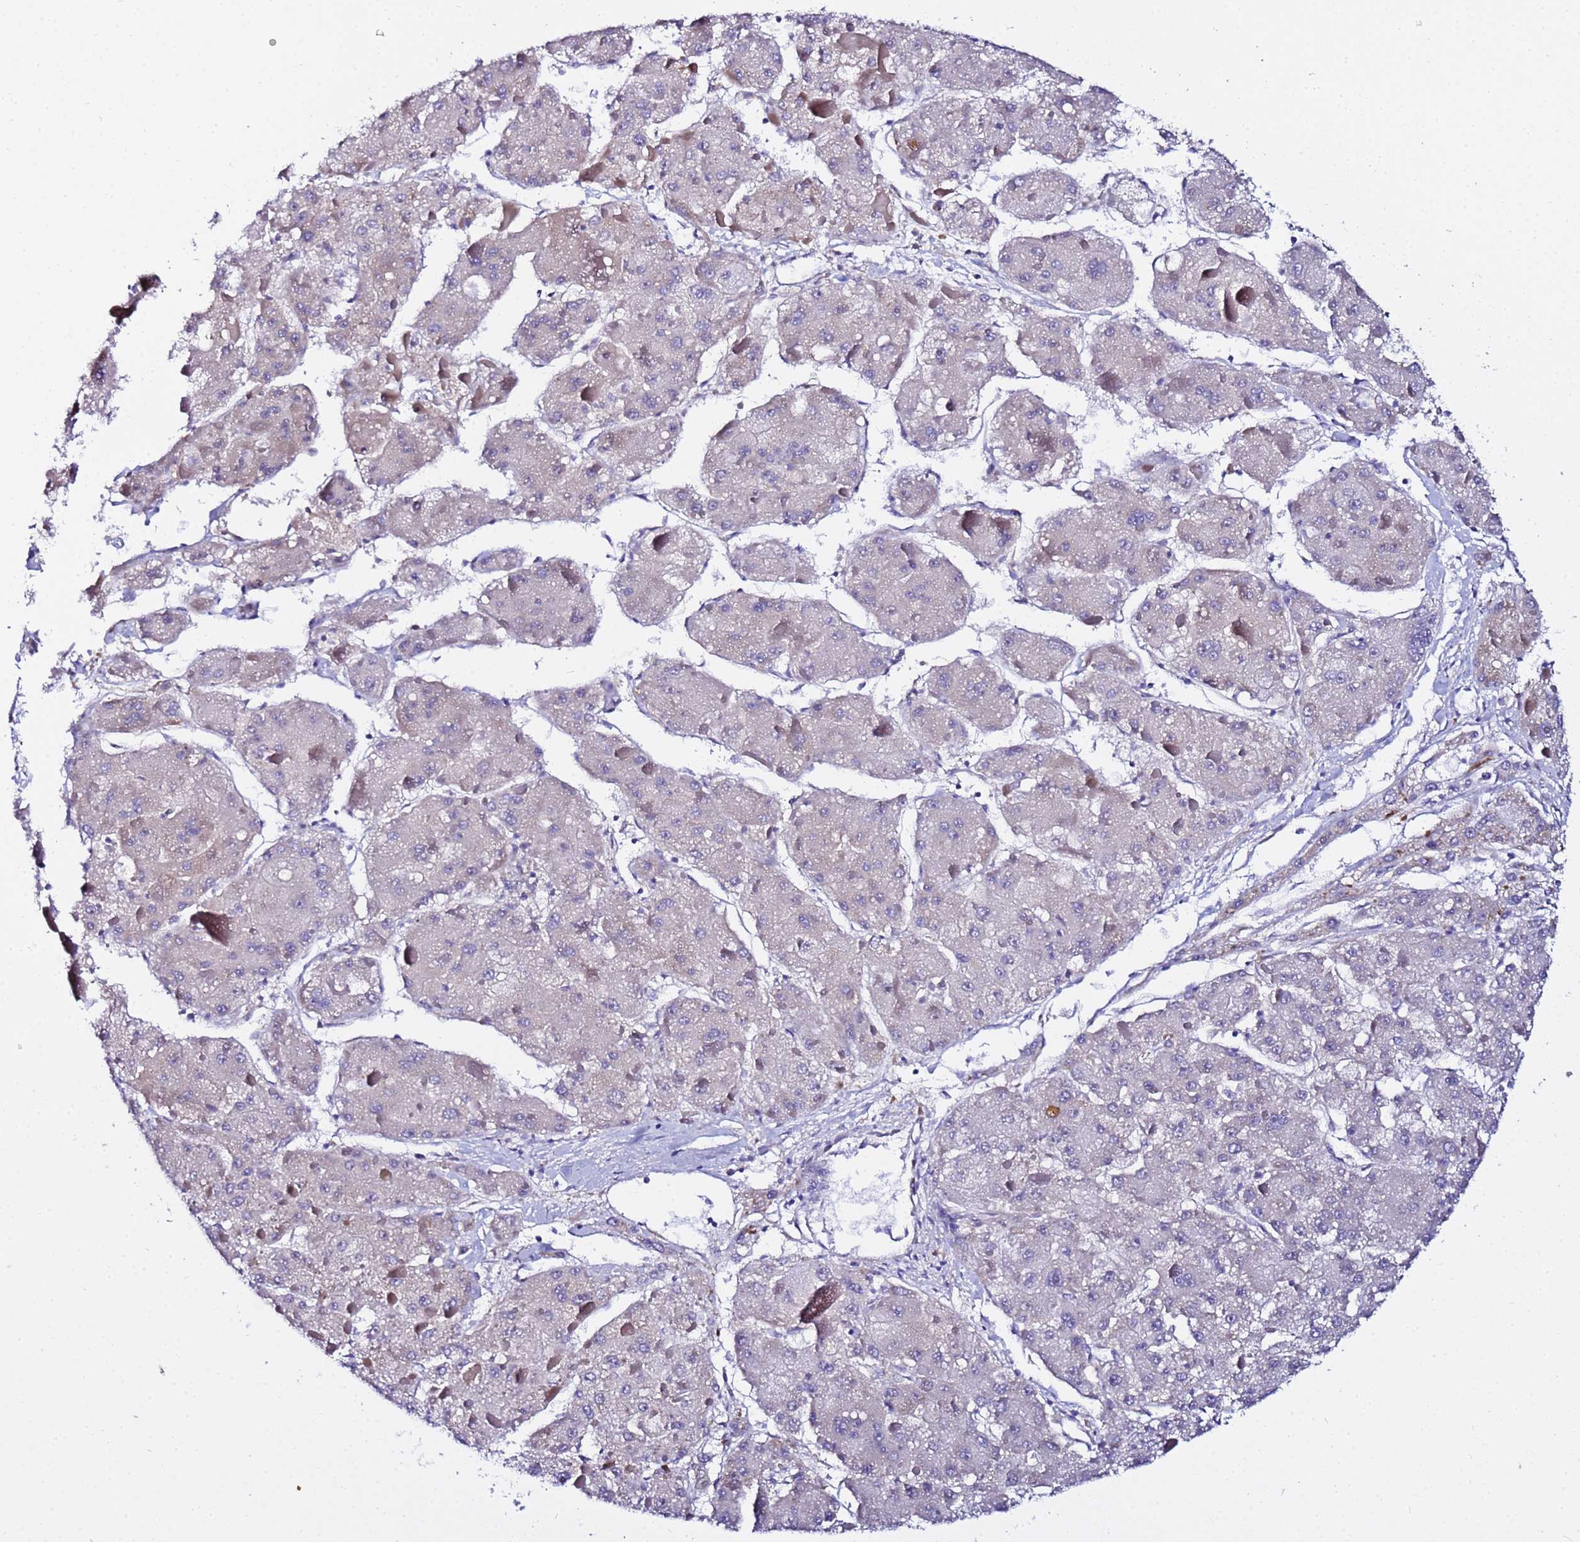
{"staining": {"intensity": "negative", "quantity": "none", "location": "none"}, "tissue": "liver cancer", "cell_type": "Tumor cells", "image_type": "cancer", "snomed": [{"axis": "morphology", "description": "Carcinoma, Hepatocellular, NOS"}, {"axis": "topography", "description": "Liver"}], "caption": "High magnification brightfield microscopy of liver cancer stained with DAB (3,3'-diaminobenzidine) (brown) and counterstained with hematoxylin (blue): tumor cells show no significant expression. (DAB immunohistochemistry (IHC) with hematoxylin counter stain).", "gene": "JRKL", "patient": {"sex": "female", "age": 73}}